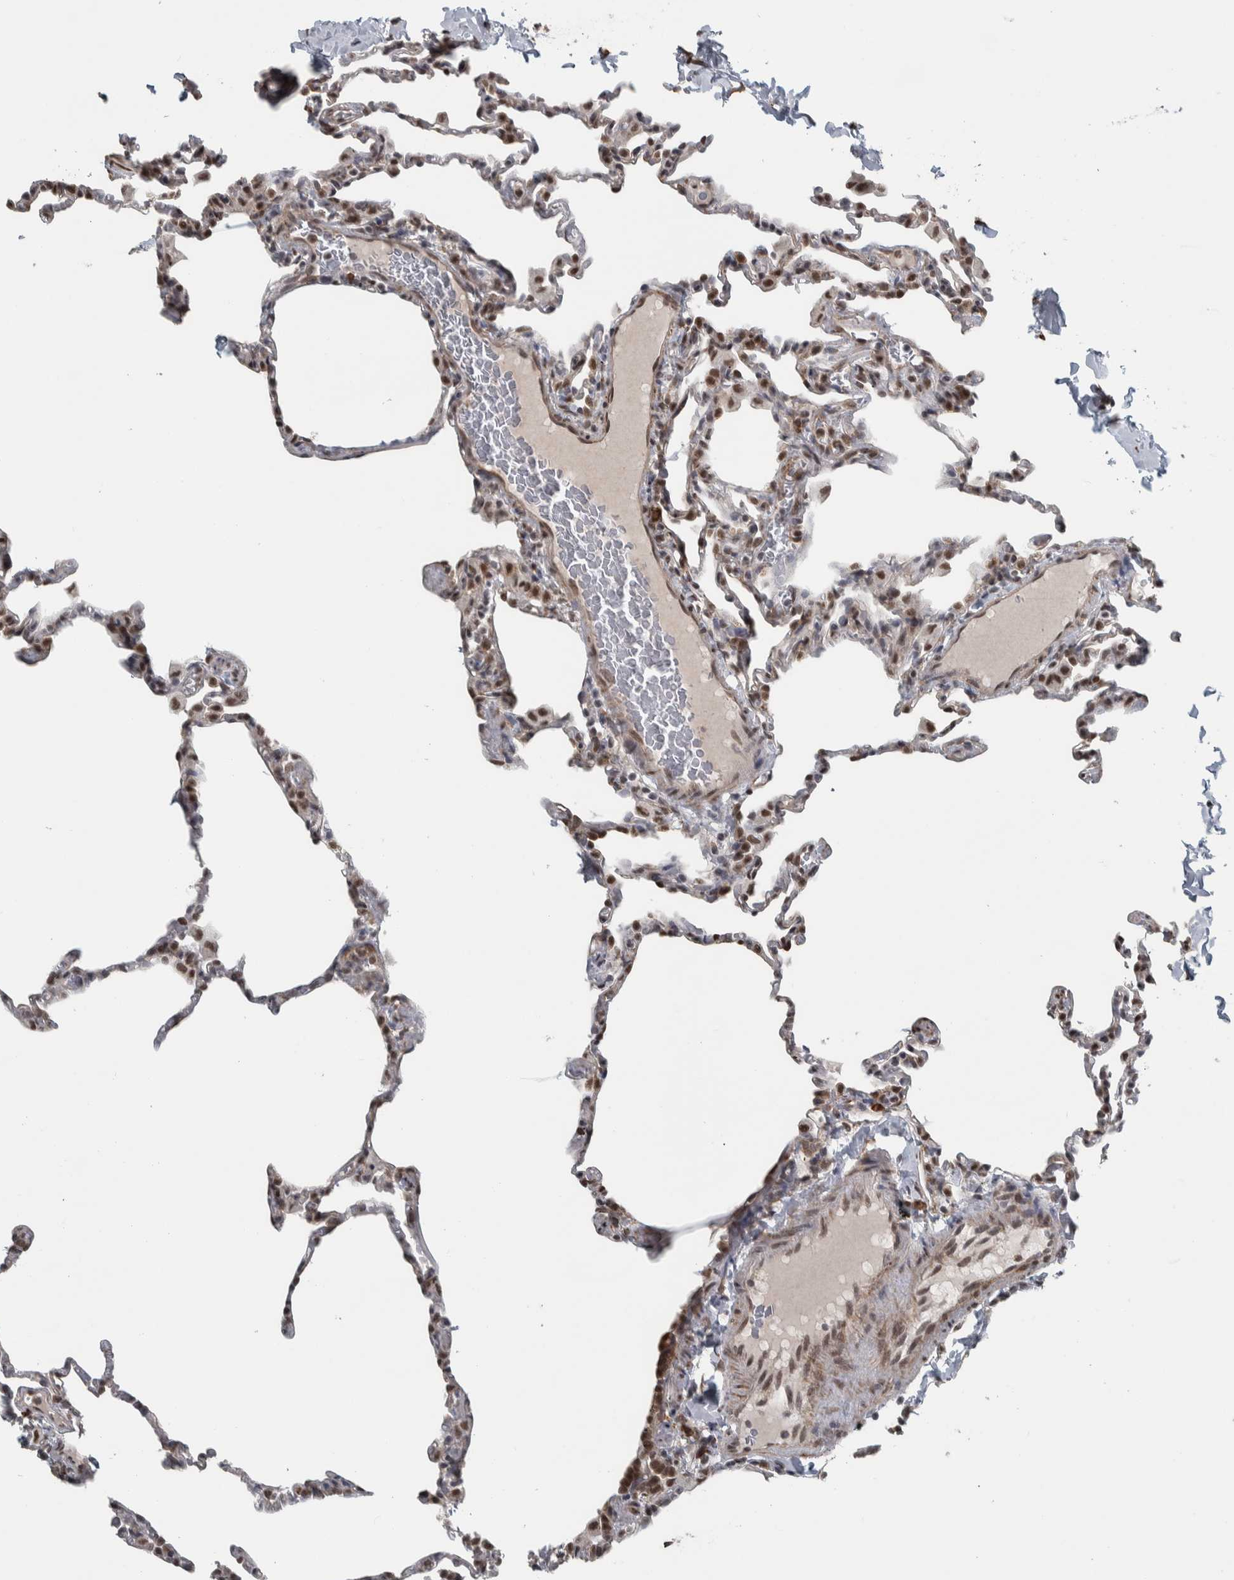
{"staining": {"intensity": "moderate", "quantity": "25%-75%", "location": "nuclear"}, "tissue": "lung", "cell_type": "Alveolar cells", "image_type": "normal", "snomed": [{"axis": "morphology", "description": "Normal tissue, NOS"}, {"axis": "topography", "description": "Lung"}], "caption": "An IHC image of normal tissue is shown. Protein staining in brown shows moderate nuclear positivity in lung within alveolar cells.", "gene": "DDX42", "patient": {"sex": "male", "age": 20}}